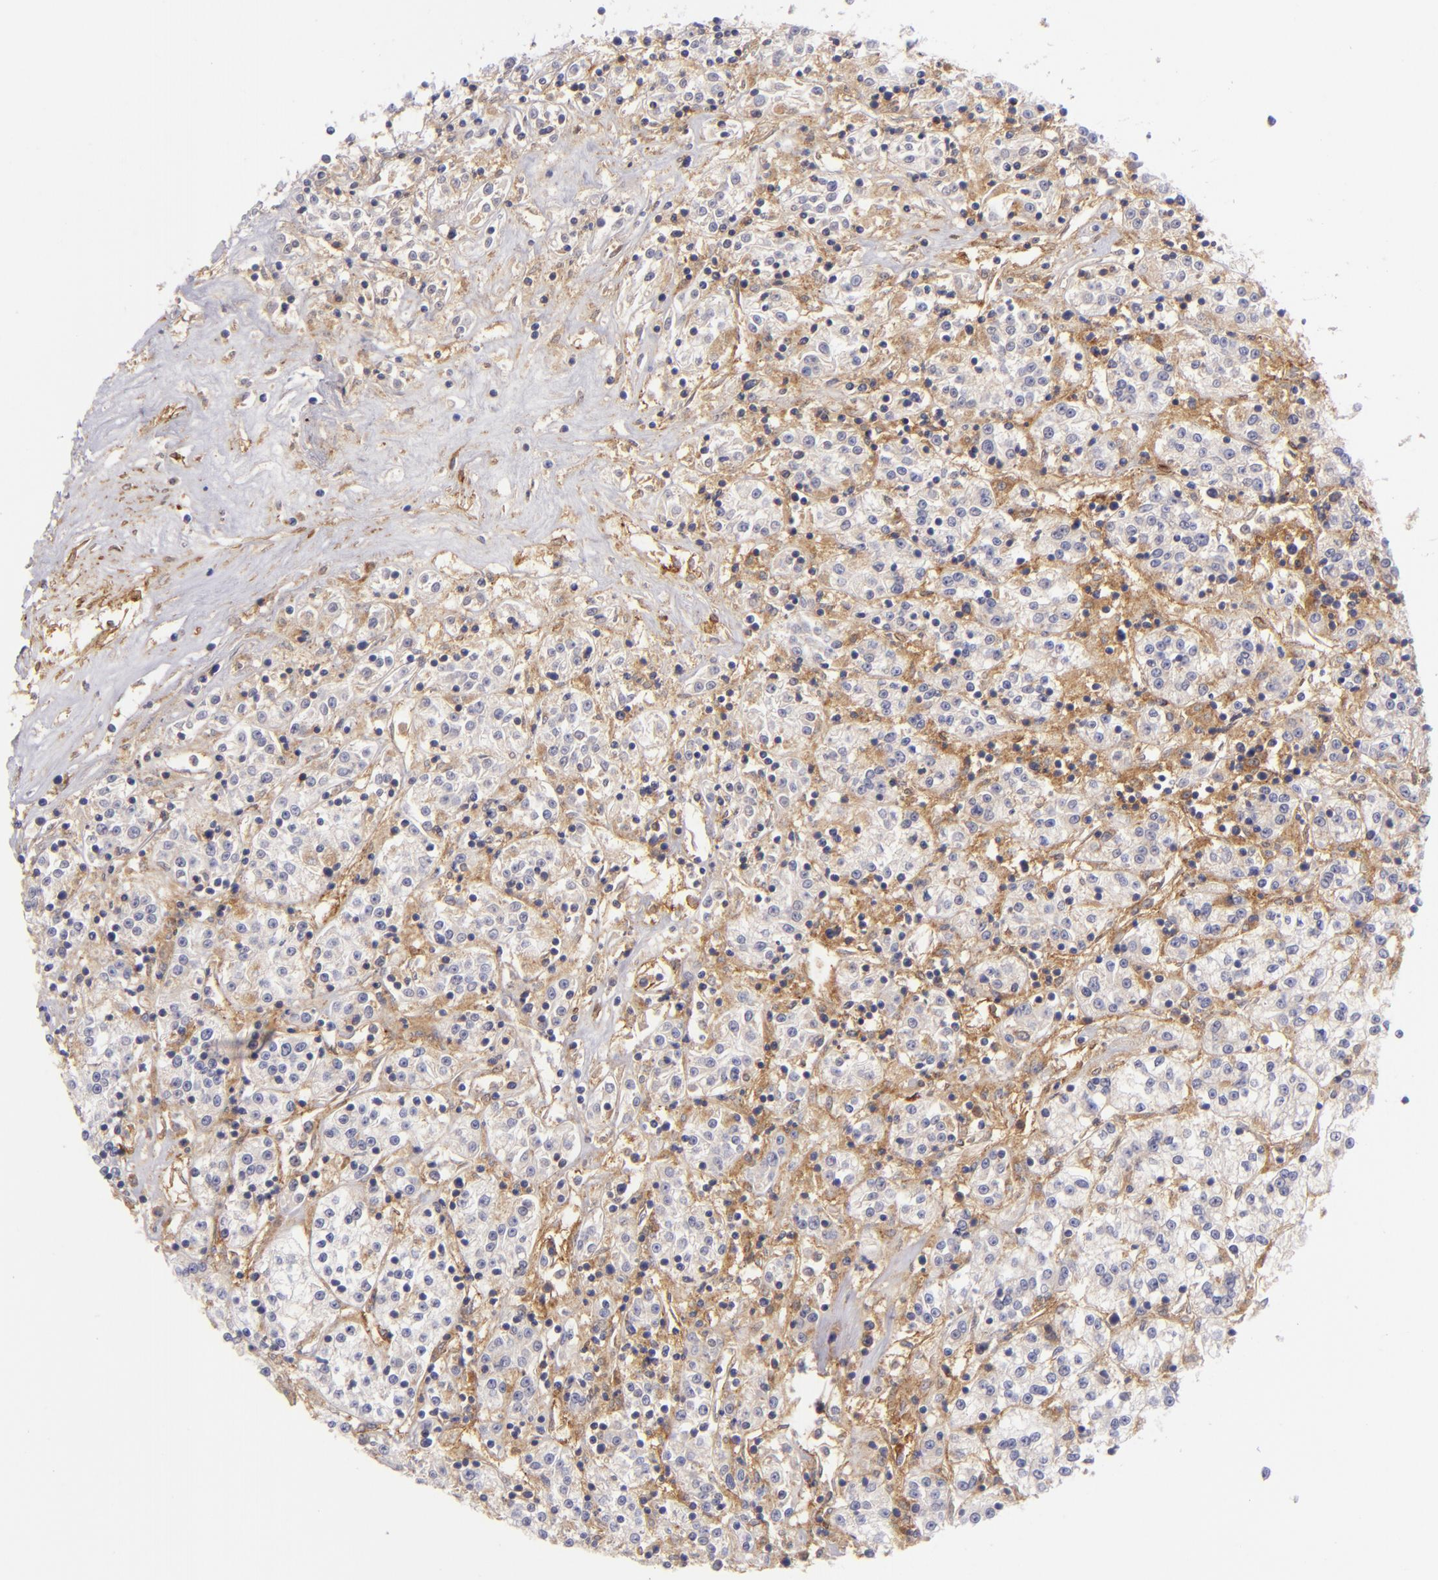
{"staining": {"intensity": "negative", "quantity": "none", "location": "none"}, "tissue": "renal cancer", "cell_type": "Tumor cells", "image_type": "cancer", "snomed": [{"axis": "morphology", "description": "Adenocarcinoma, NOS"}, {"axis": "topography", "description": "Kidney"}], "caption": "Immunohistochemistry (IHC) micrograph of renal cancer stained for a protein (brown), which exhibits no staining in tumor cells.", "gene": "ENTPD1", "patient": {"sex": "female", "age": 76}}